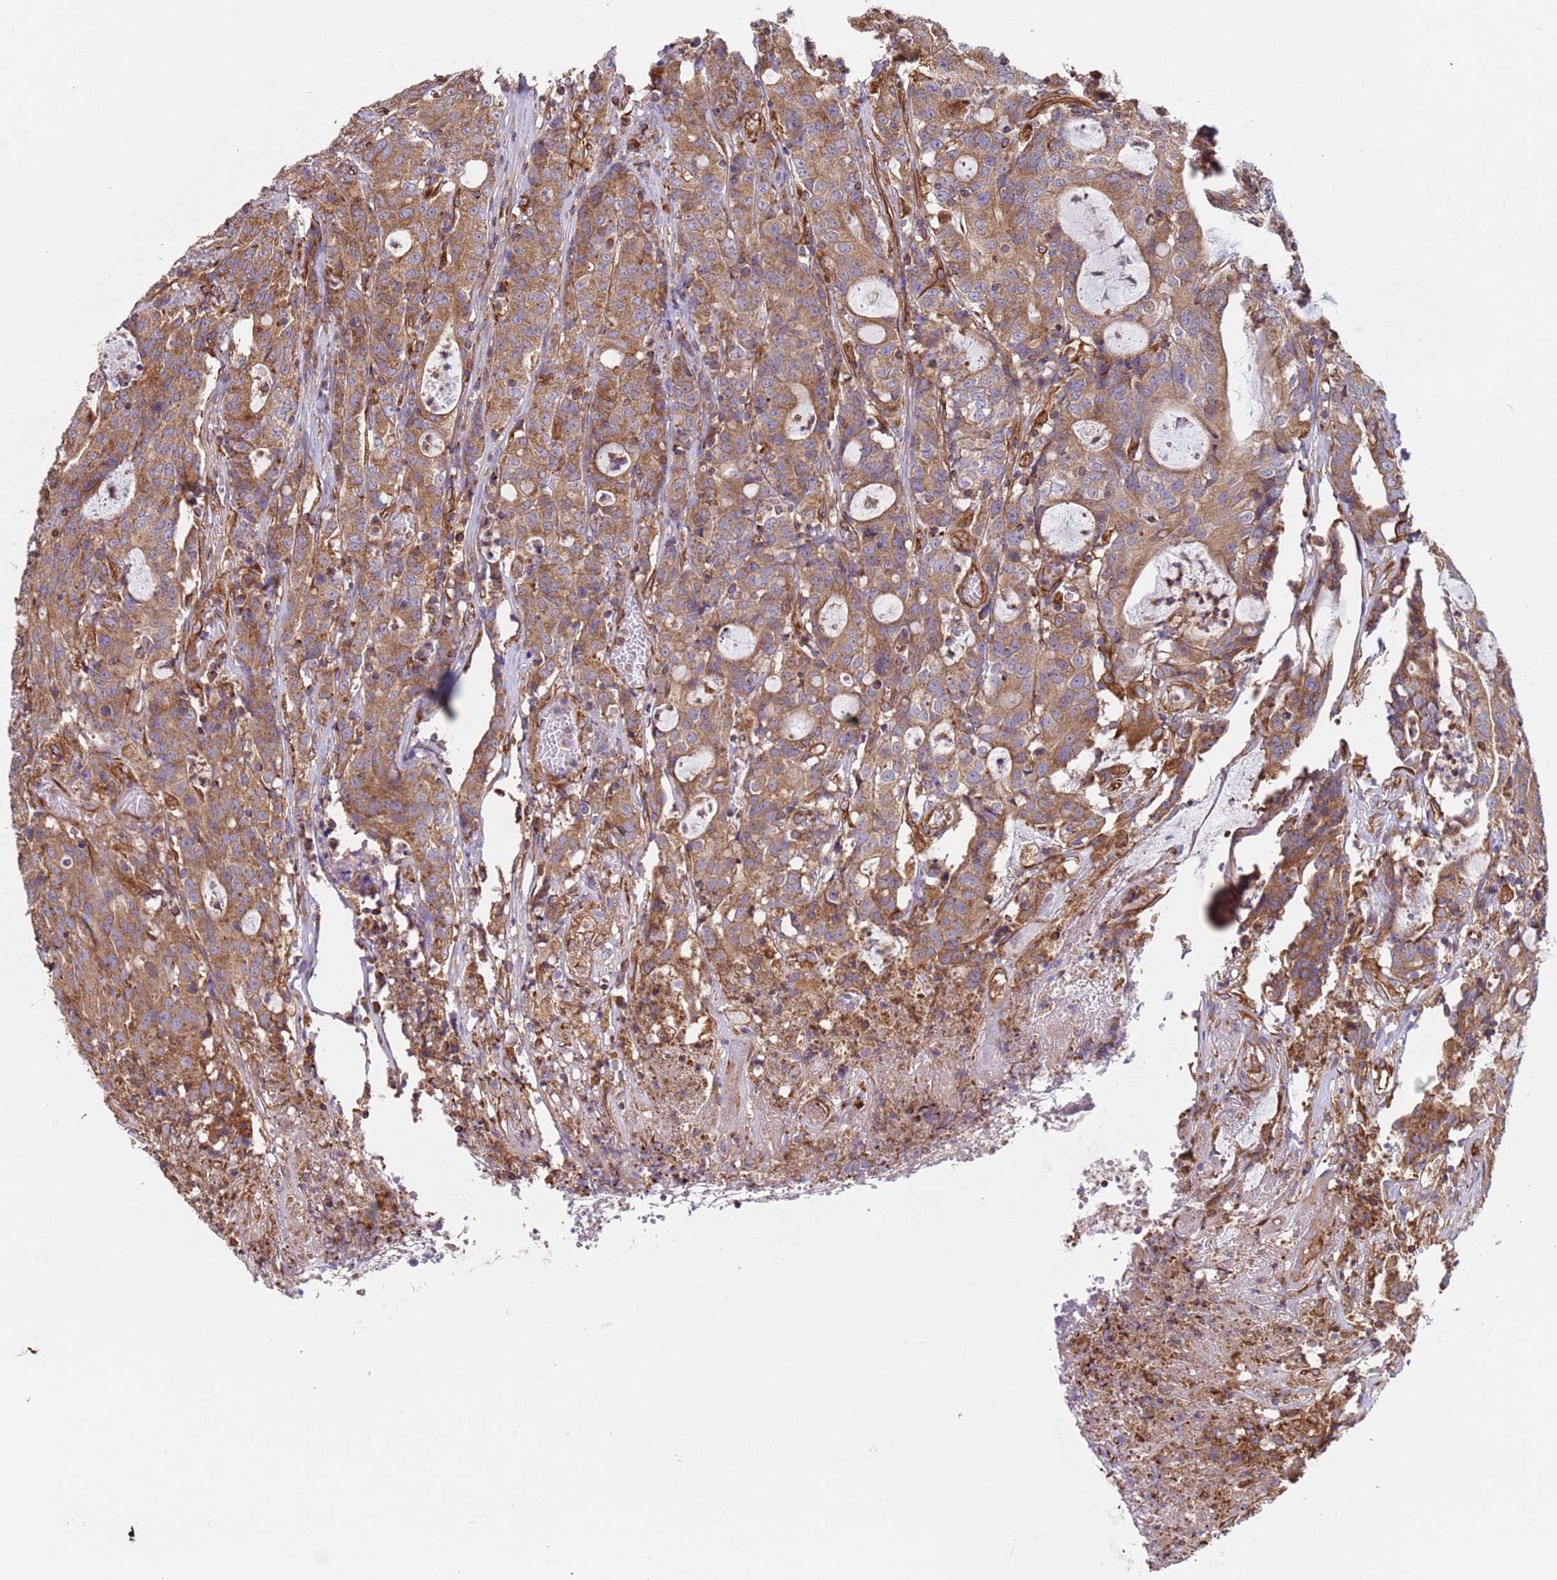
{"staining": {"intensity": "moderate", "quantity": ">75%", "location": "cytoplasmic/membranous"}, "tissue": "colorectal cancer", "cell_type": "Tumor cells", "image_type": "cancer", "snomed": [{"axis": "morphology", "description": "Adenocarcinoma, NOS"}, {"axis": "topography", "description": "Colon"}], "caption": "Protein staining of adenocarcinoma (colorectal) tissue demonstrates moderate cytoplasmic/membranous positivity in approximately >75% of tumor cells. (DAB (3,3'-diaminobenzidine) IHC, brown staining for protein, blue staining for nuclei).", "gene": "NUDT12", "patient": {"sex": "male", "age": 83}}